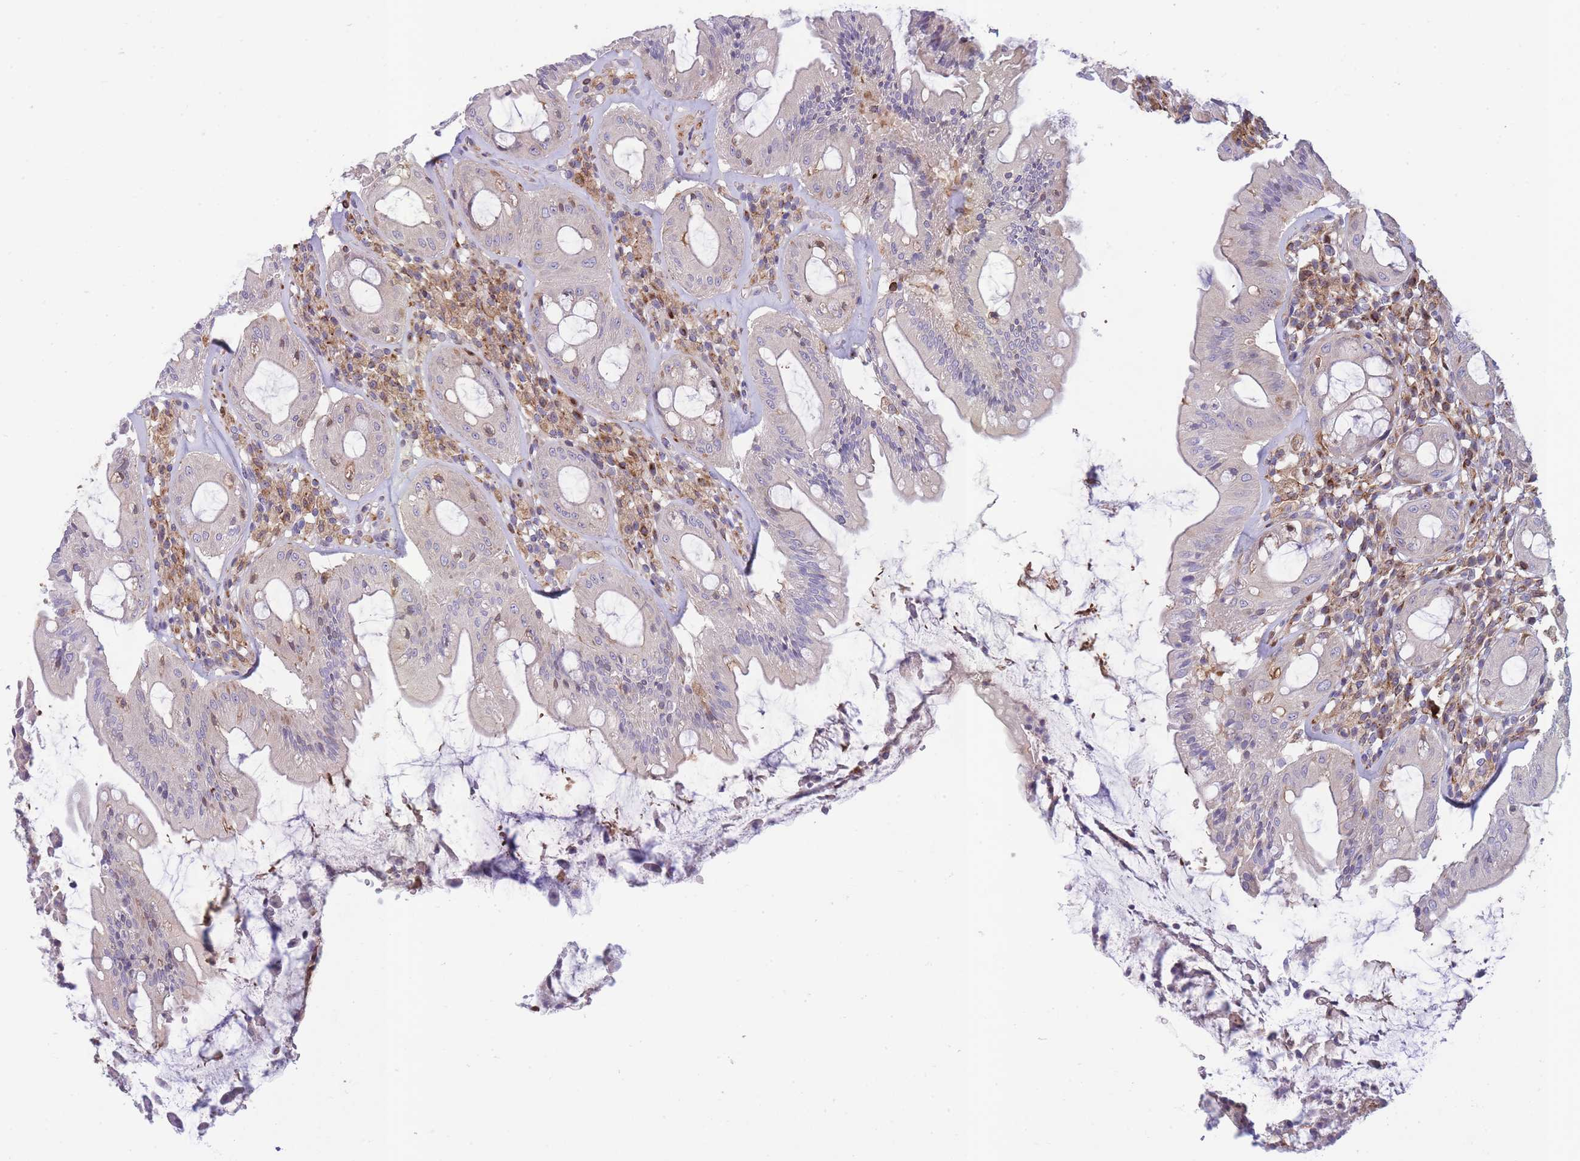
{"staining": {"intensity": "negative", "quantity": "none", "location": "none"}, "tissue": "rectum", "cell_type": "Glandular cells", "image_type": "normal", "snomed": [{"axis": "morphology", "description": "Normal tissue, NOS"}, {"axis": "topography", "description": "Rectum"}], "caption": "A histopathology image of human rectum is negative for staining in glandular cells. Nuclei are stained in blue.", "gene": "ECPAS", "patient": {"sex": "female", "age": 57}}